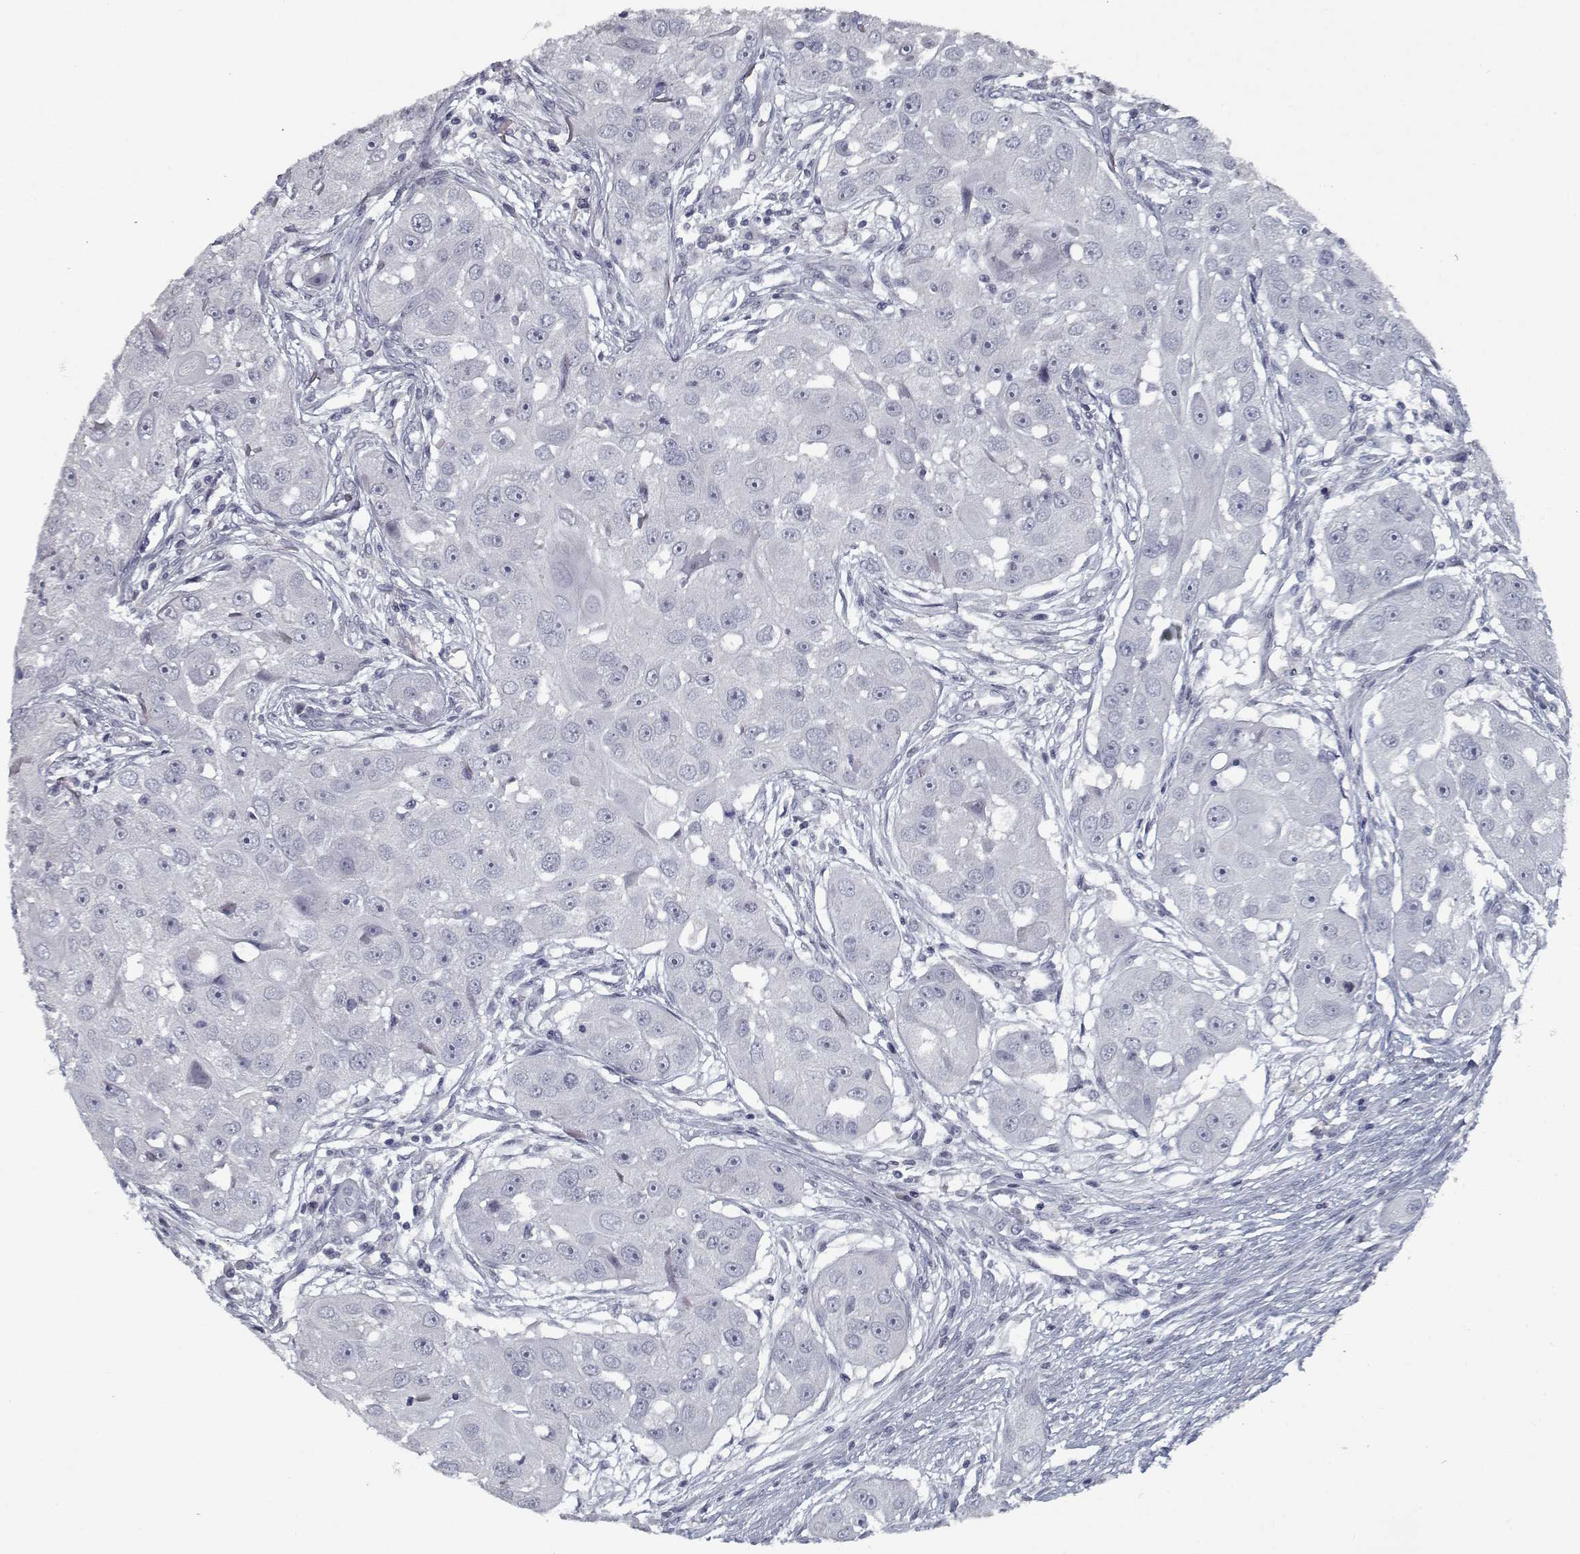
{"staining": {"intensity": "negative", "quantity": "none", "location": "none"}, "tissue": "head and neck cancer", "cell_type": "Tumor cells", "image_type": "cancer", "snomed": [{"axis": "morphology", "description": "Squamous cell carcinoma, NOS"}, {"axis": "topography", "description": "Head-Neck"}], "caption": "The immunohistochemistry (IHC) micrograph has no significant staining in tumor cells of squamous cell carcinoma (head and neck) tissue. Nuclei are stained in blue.", "gene": "GAD2", "patient": {"sex": "male", "age": 51}}